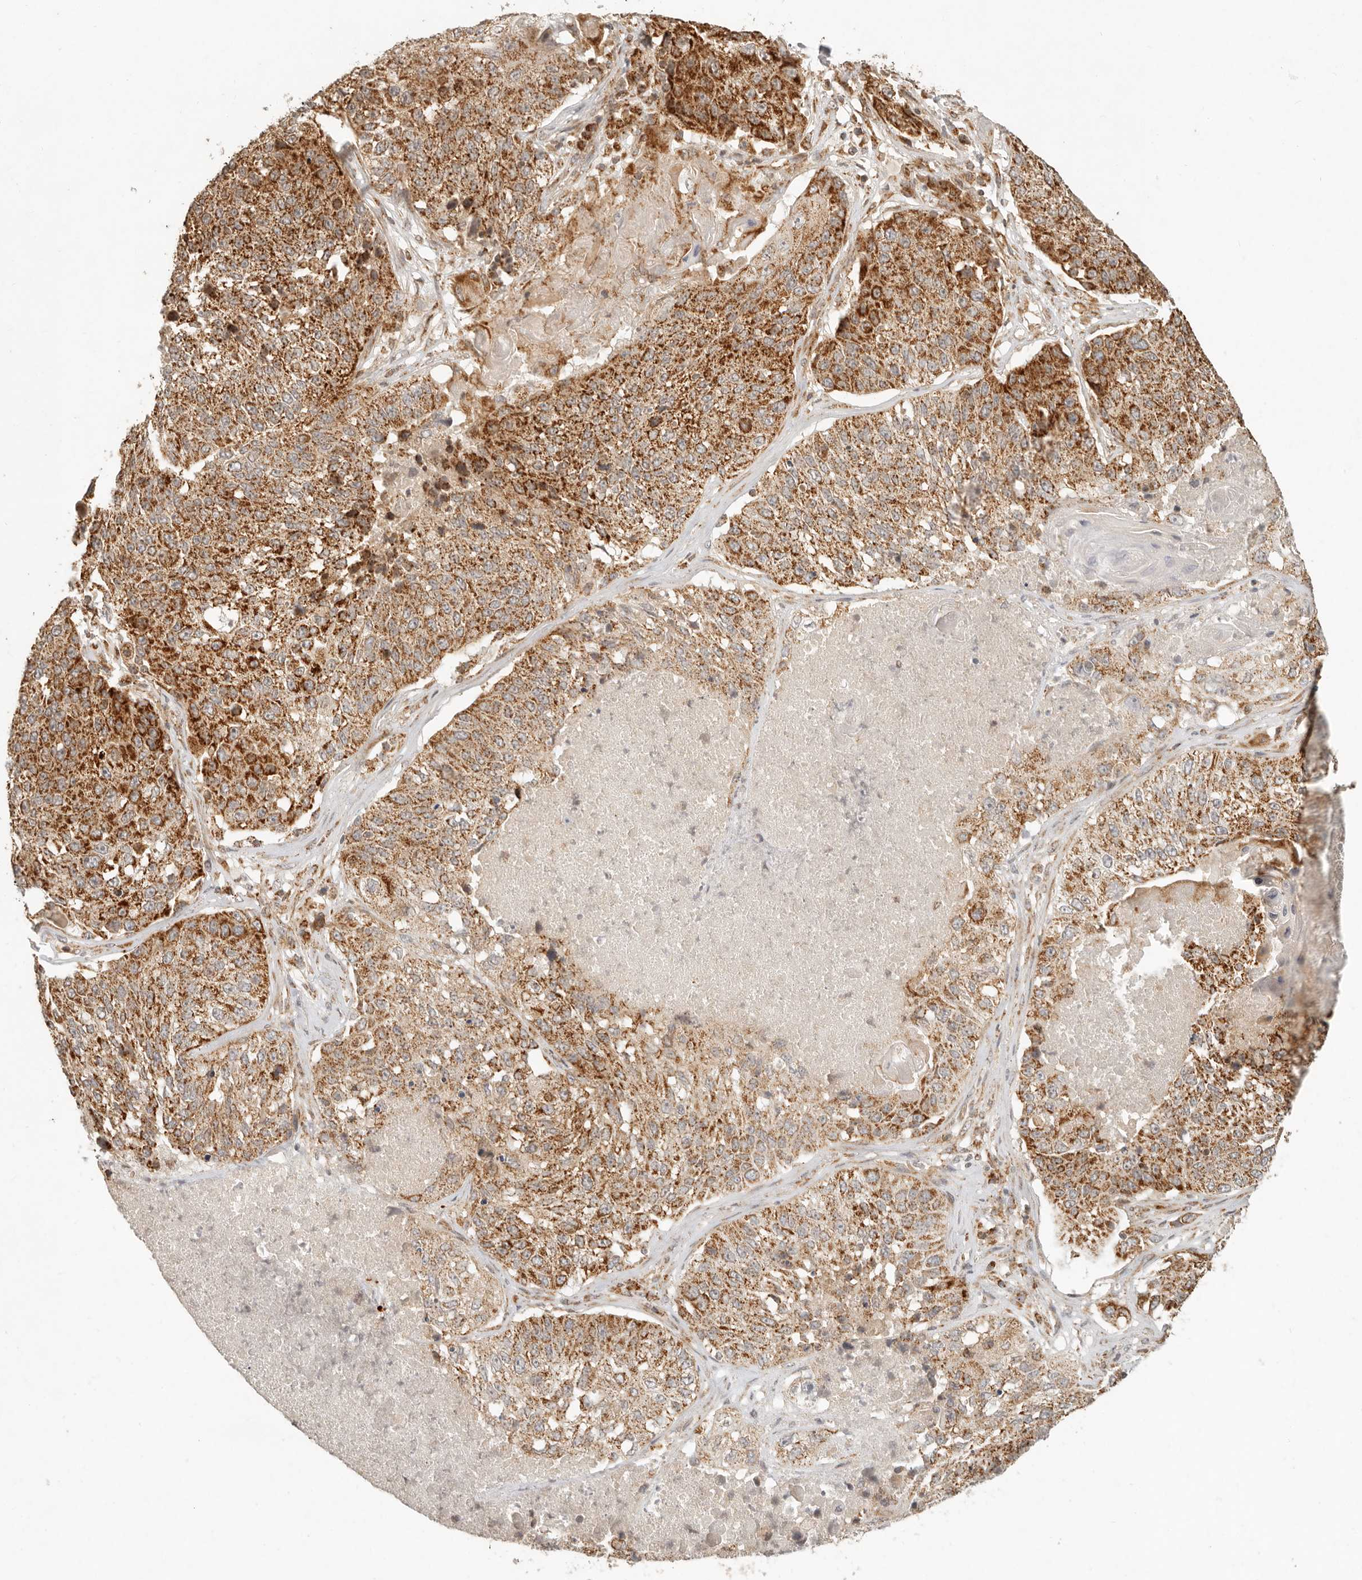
{"staining": {"intensity": "strong", "quantity": ">75%", "location": "cytoplasmic/membranous"}, "tissue": "lung cancer", "cell_type": "Tumor cells", "image_type": "cancer", "snomed": [{"axis": "morphology", "description": "Squamous cell carcinoma, NOS"}, {"axis": "topography", "description": "Lung"}], "caption": "Strong cytoplasmic/membranous protein expression is seen in about >75% of tumor cells in lung squamous cell carcinoma.", "gene": "MRPL55", "patient": {"sex": "male", "age": 61}}